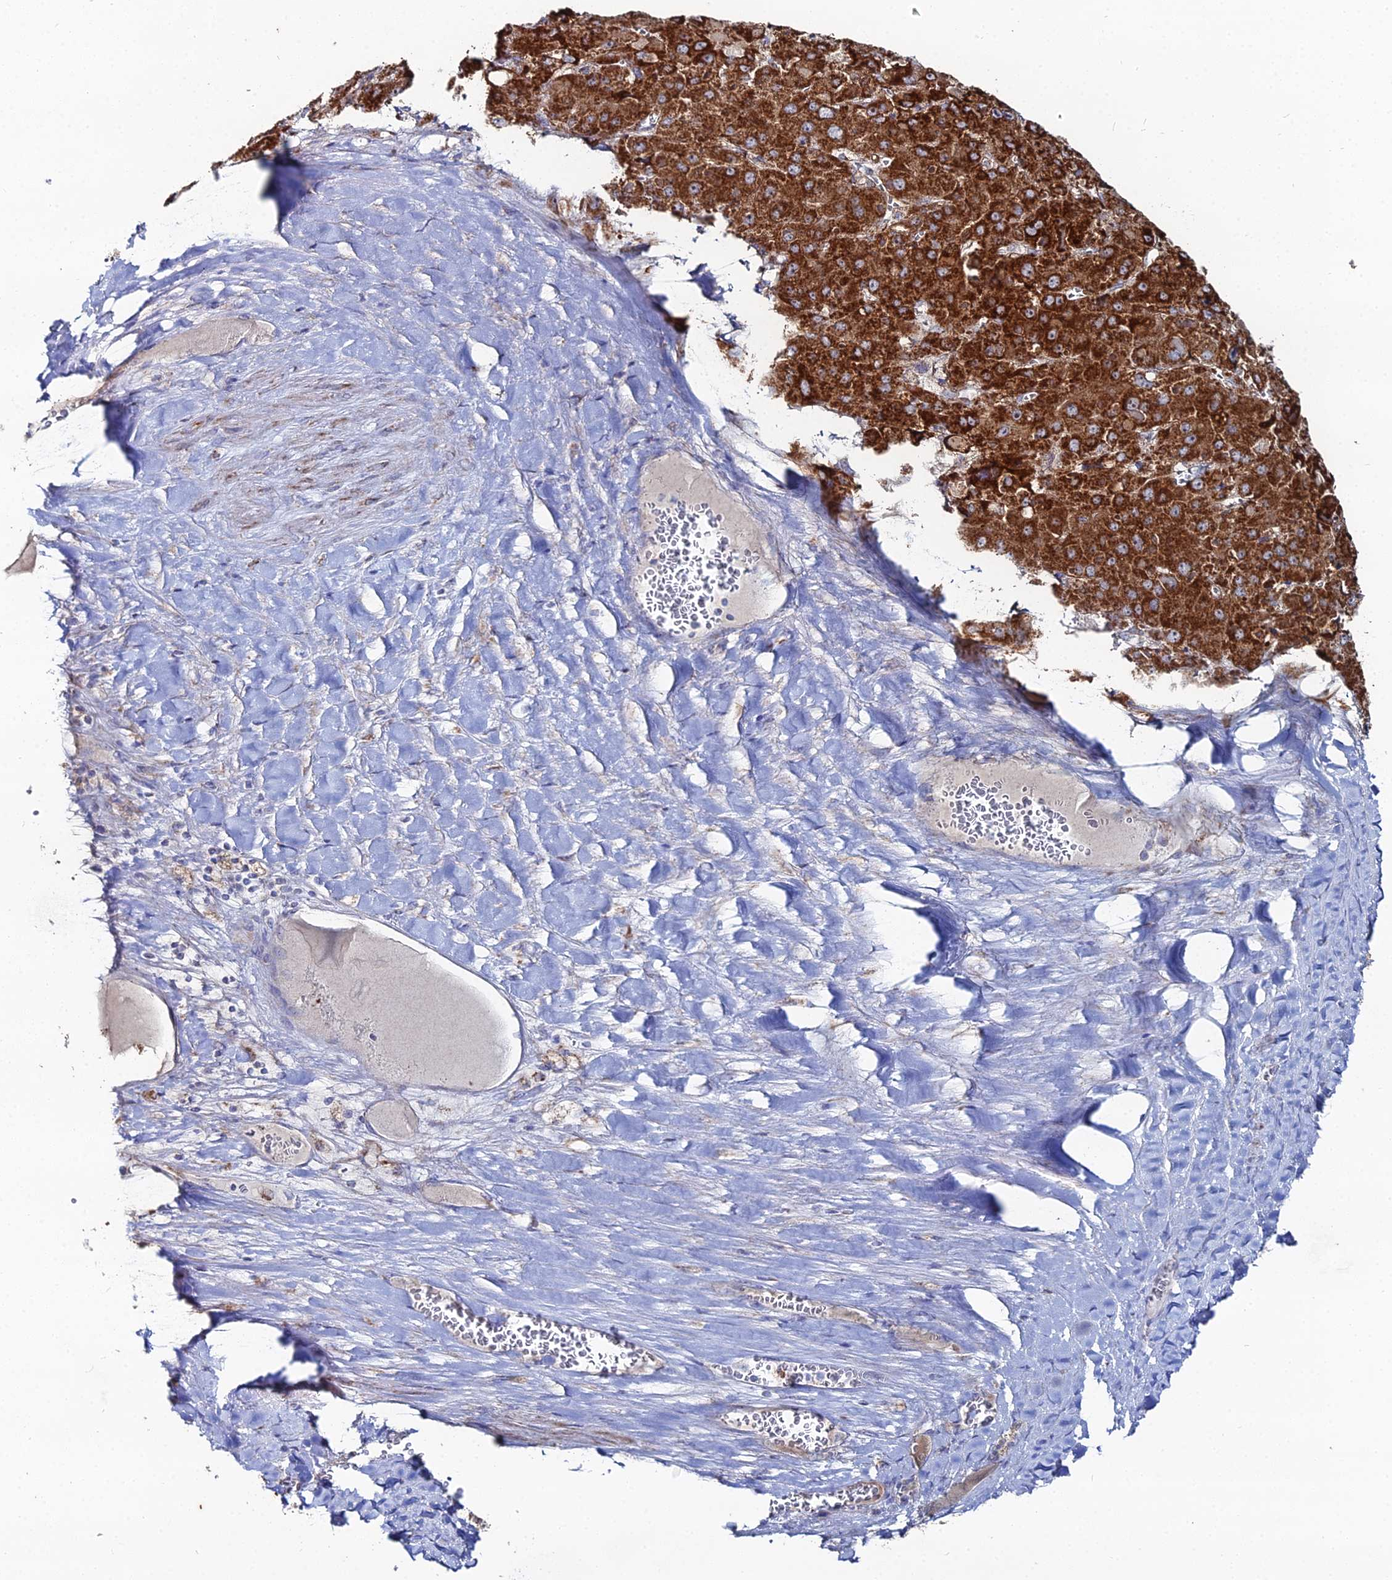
{"staining": {"intensity": "strong", "quantity": ">75%", "location": "cytoplasmic/membranous"}, "tissue": "liver cancer", "cell_type": "Tumor cells", "image_type": "cancer", "snomed": [{"axis": "morphology", "description": "Carcinoma, Hepatocellular, NOS"}, {"axis": "topography", "description": "Liver"}], "caption": "Strong cytoplasmic/membranous positivity is present in approximately >75% of tumor cells in hepatocellular carcinoma (liver). Using DAB (brown) and hematoxylin (blue) stains, captured at high magnification using brightfield microscopy.", "gene": "MPC1", "patient": {"sex": "female", "age": 73}}